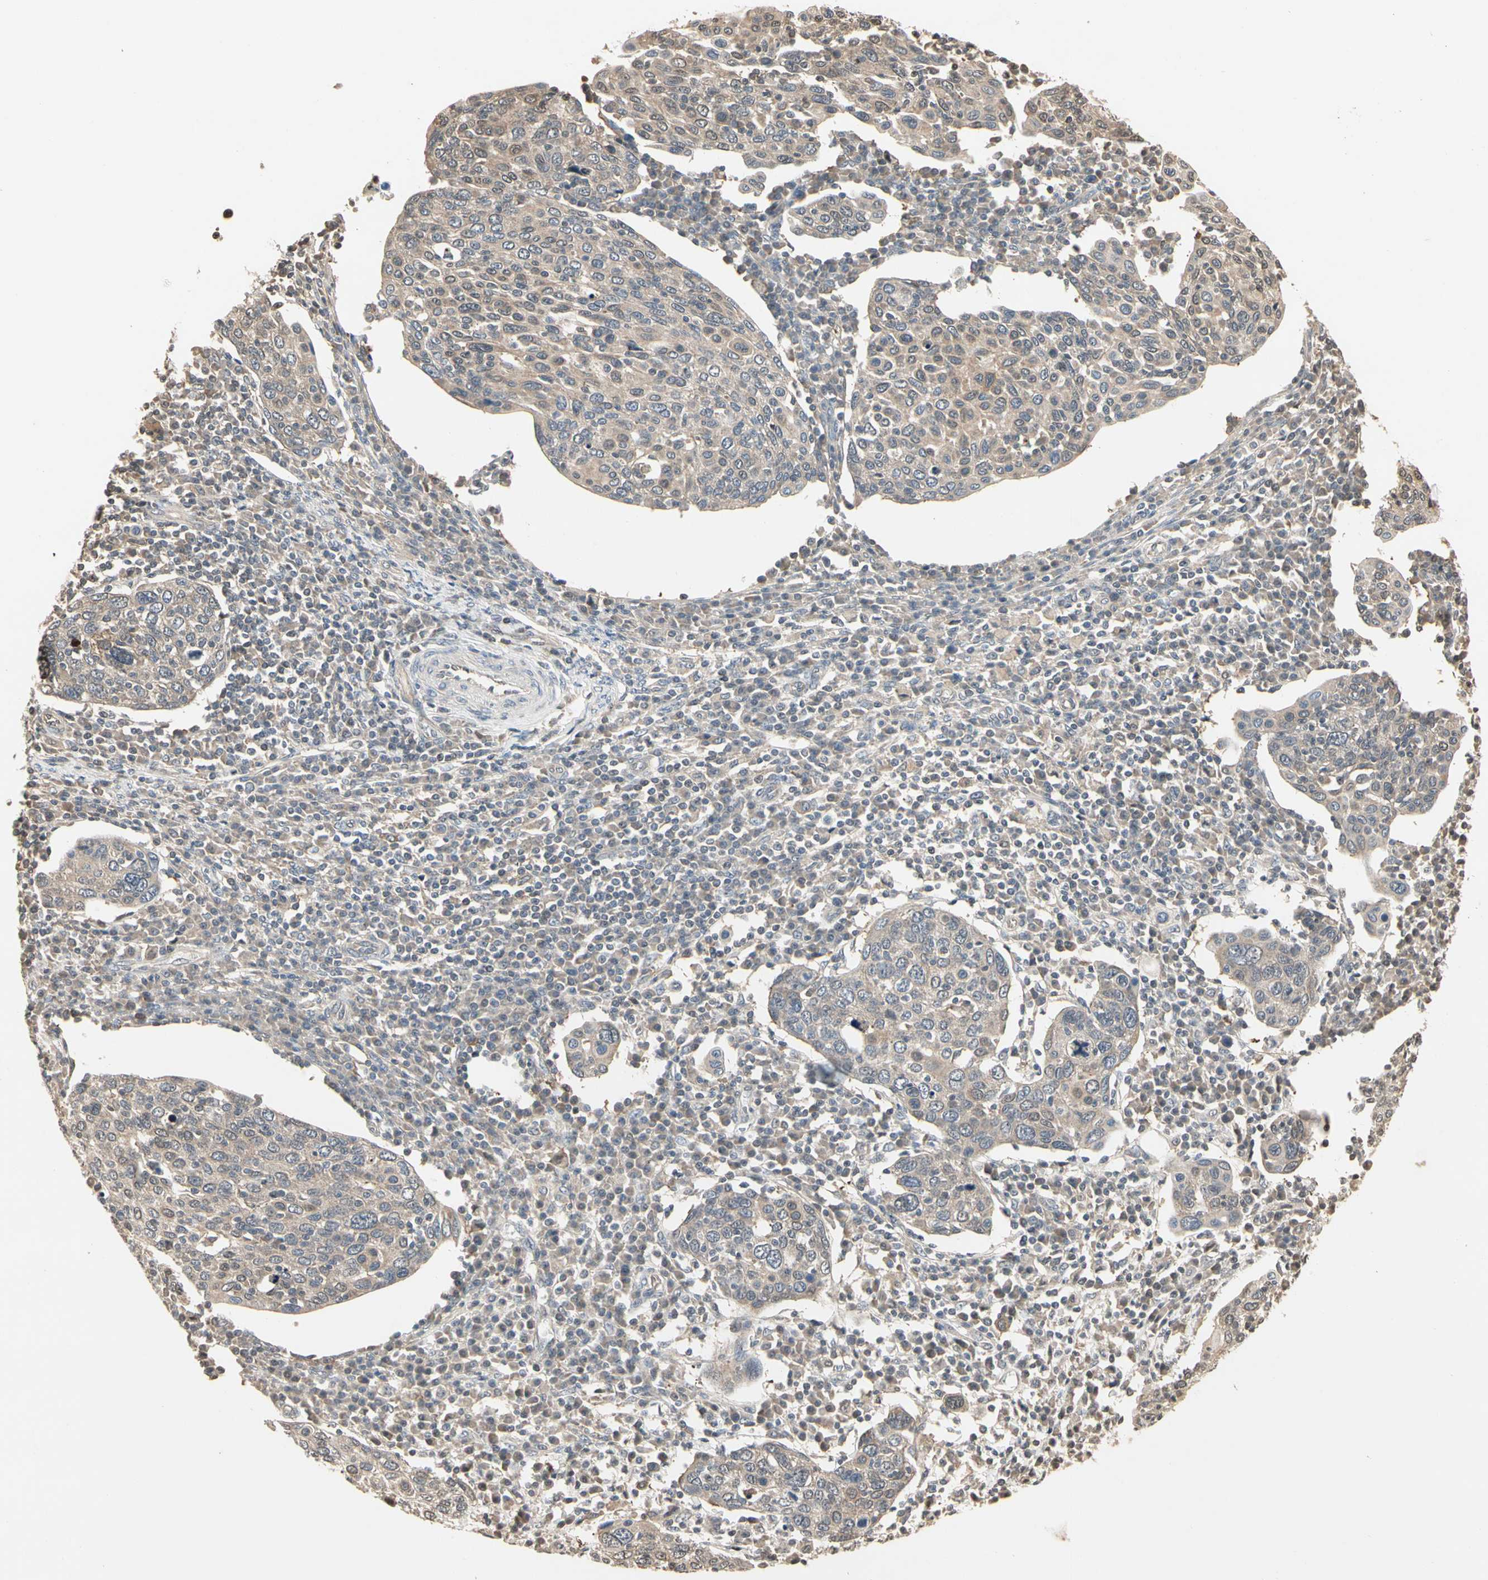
{"staining": {"intensity": "weak", "quantity": ">75%", "location": "cytoplasmic/membranous"}, "tissue": "cervical cancer", "cell_type": "Tumor cells", "image_type": "cancer", "snomed": [{"axis": "morphology", "description": "Squamous cell carcinoma, NOS"}, {"axis": "topography", "description": "Cervix"}], "caption": "Cervical cancer stained for a protein reveals weak cytoplasmic/membranous positivity in tumor cells.", "gene": "DRG2", "patient": {"sex": "female", "age": 40}}